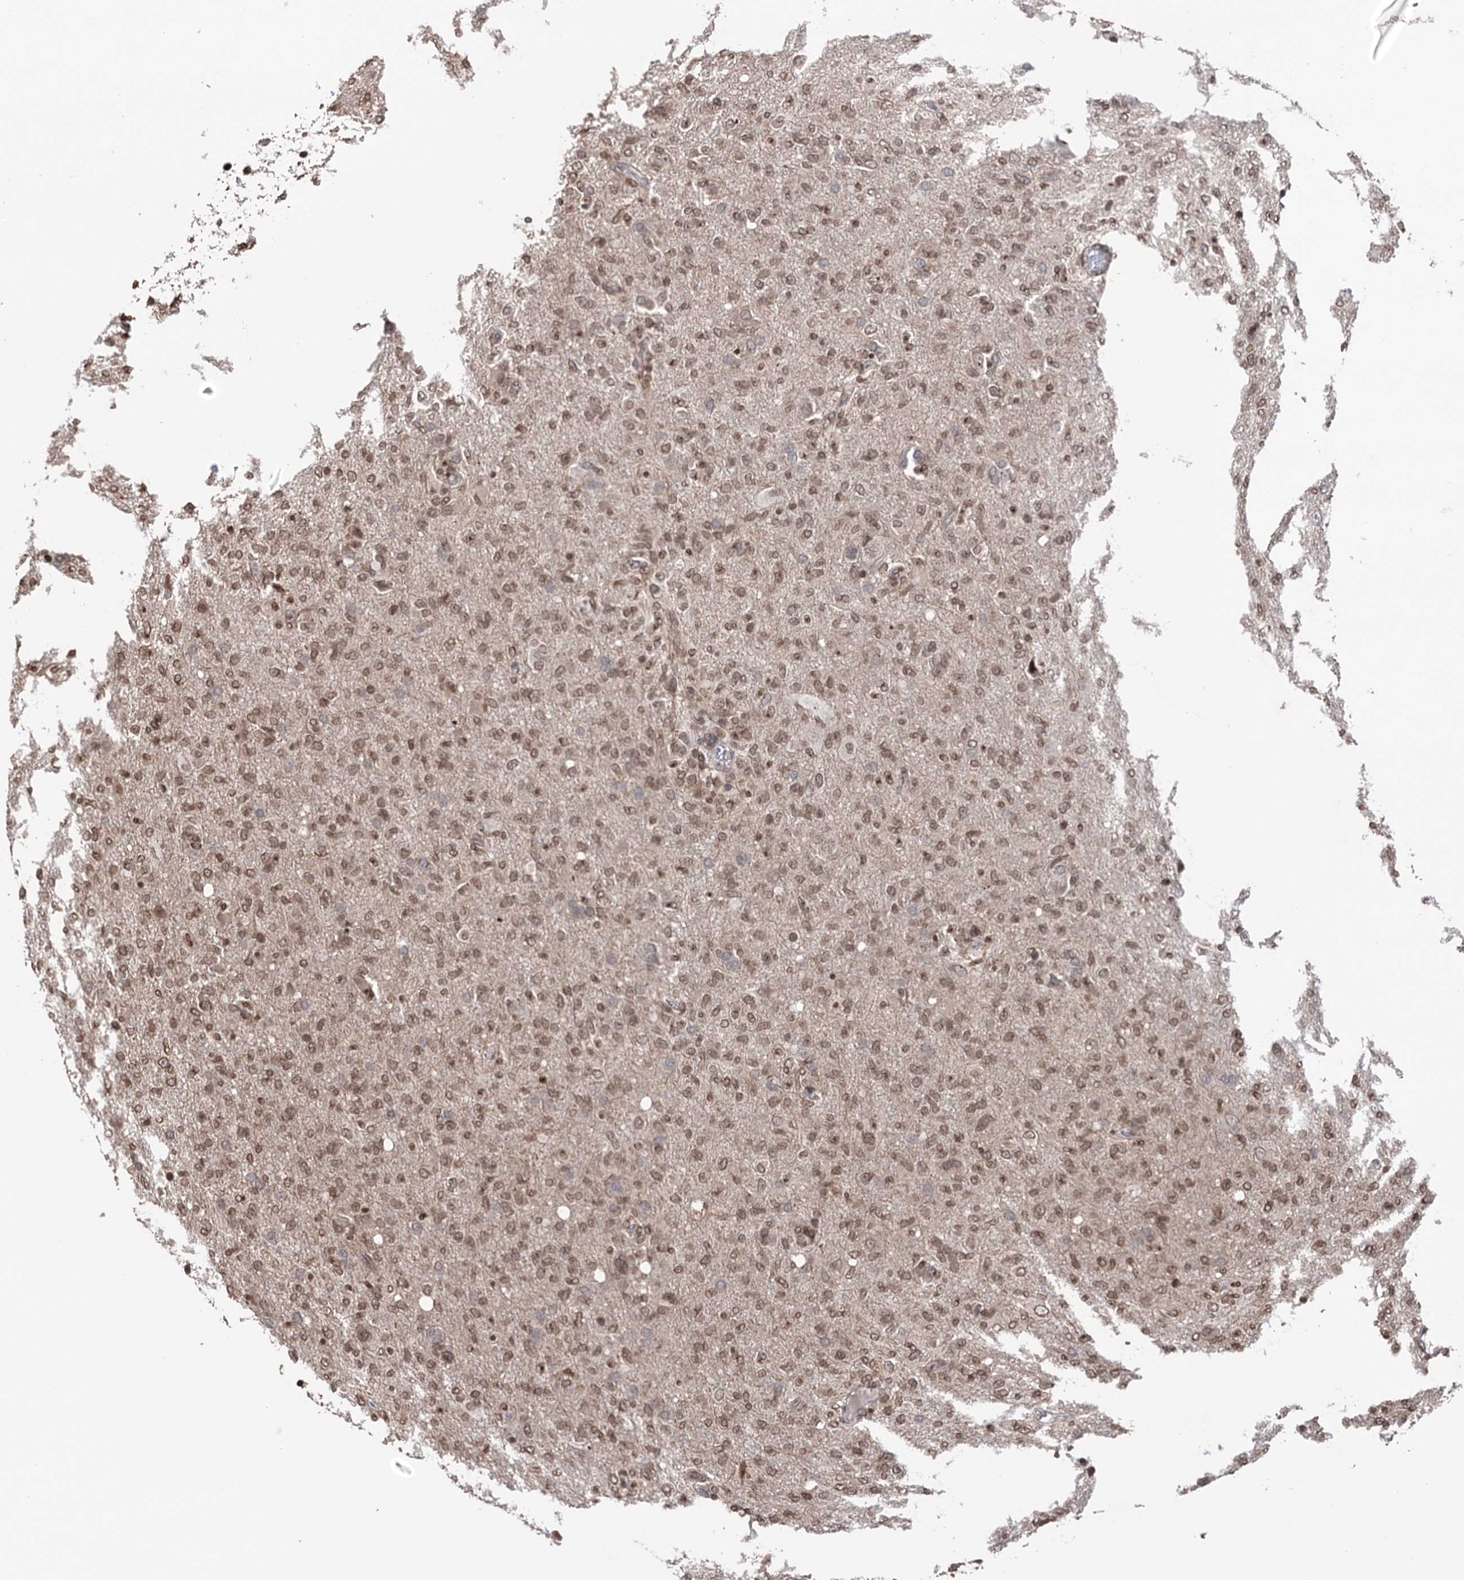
{"staining": {"intensity": "moderate", "quantity": ">75%", "location": "nuclear"}, "tissue": "glioma", "cell_type": "Tumor cells", "image_type": "cancer", "snomed": [{"axis": "morphology", "description": "Glioma, malignant, High grade"}, {"axis": "topography", "description": "Brain"}], "caption": "Tumor cells demonstrate moderate nuclear expression in approximately >75% of cells in high-grade glioma (malignant). (IHC, brightfield microscopy, high magnification).", "gene": "CCDC77", "patient": {"sex": "female", "age": 57}}